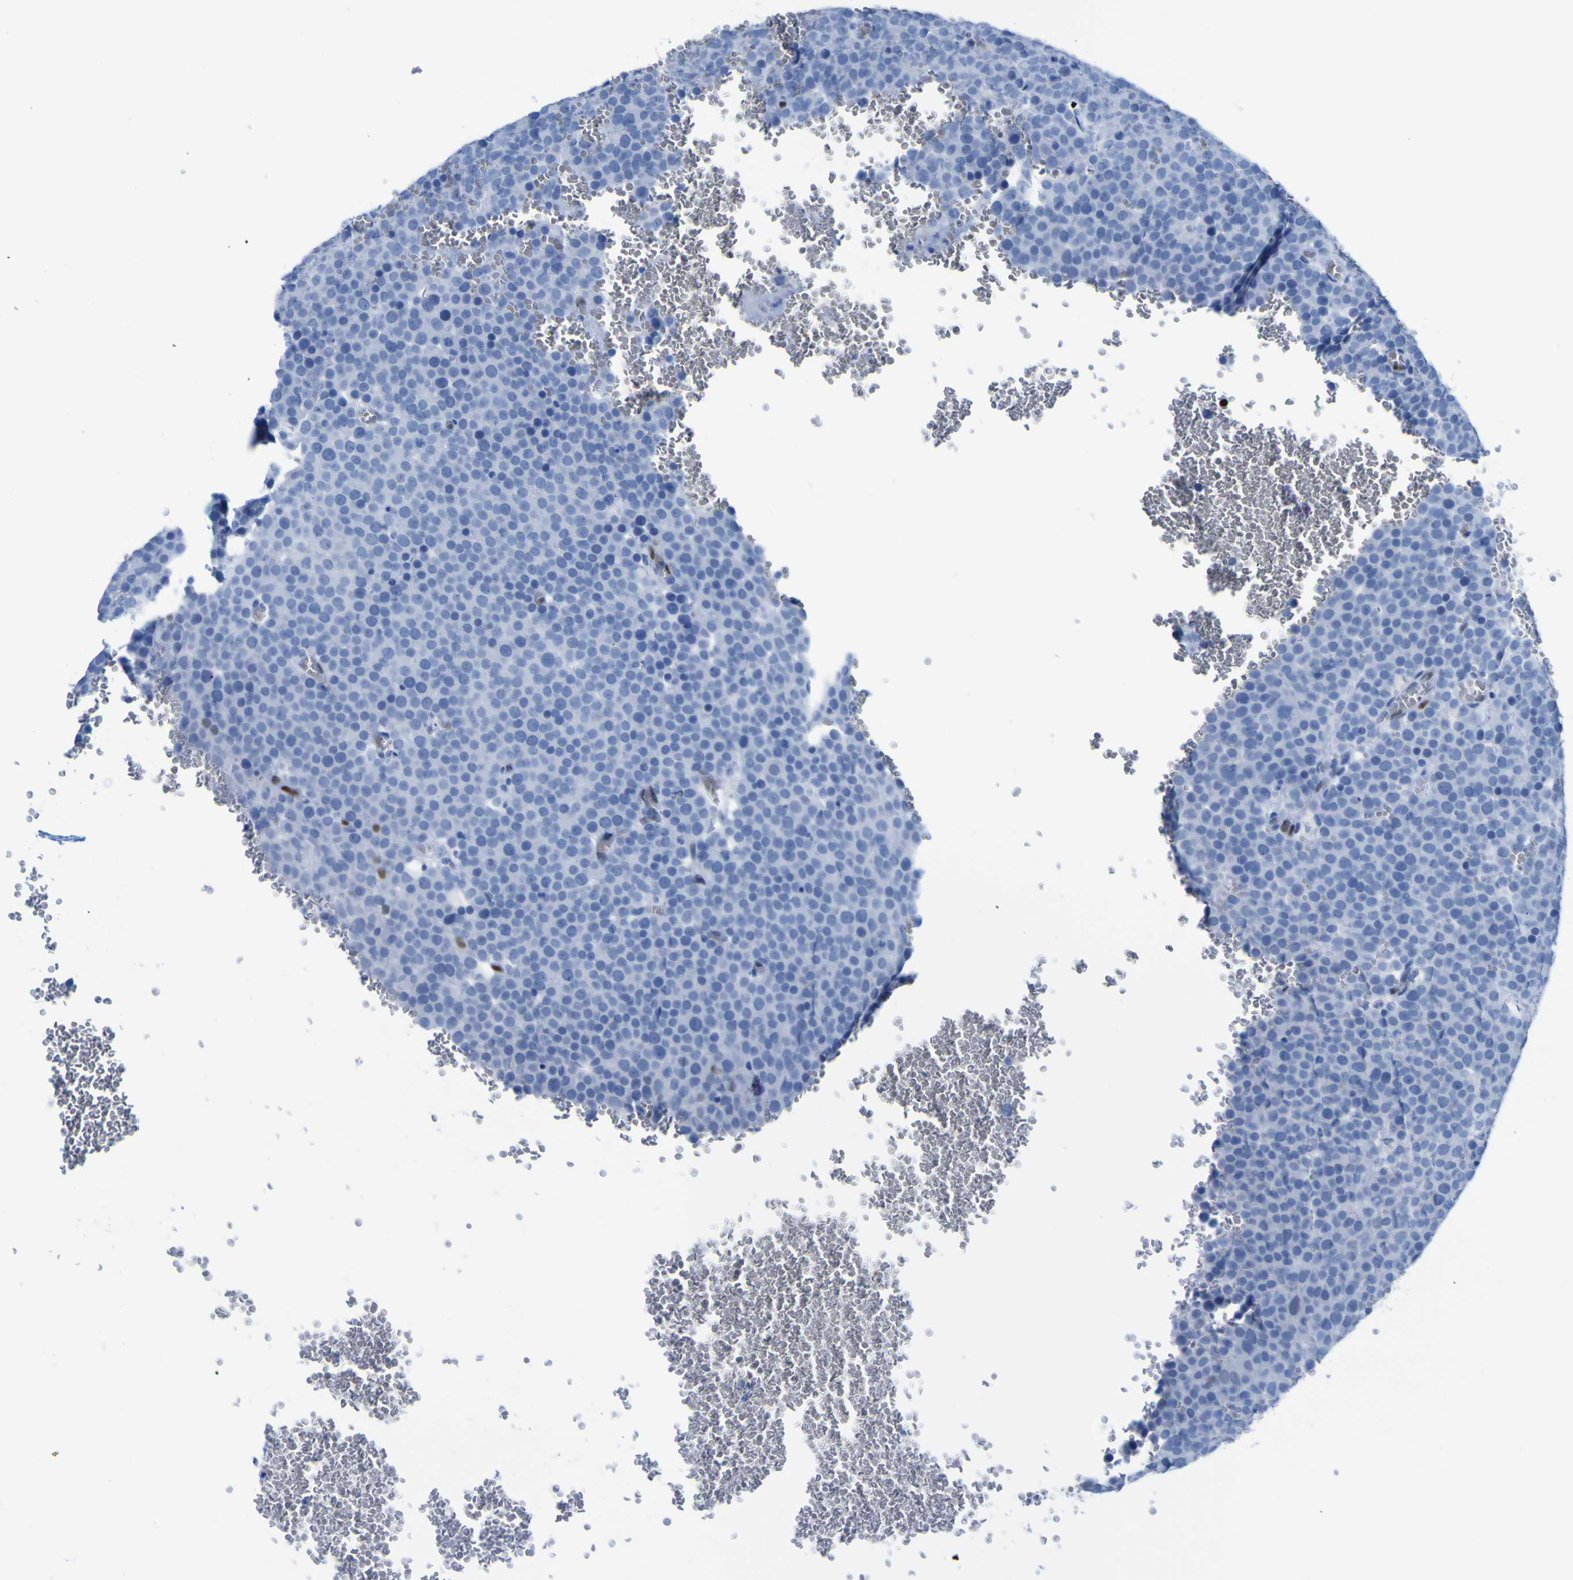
{"staining": {"intensity": "negative", "quantity": "none", "location": "none"}, "tissue": "testis cancer", "cell_type": "Tumor cells", "image_type": "cancer", "snomed": [{"axis": "morphology", "description": "Seminoma, NOS"}, {"axis": "topography", "description": "Testis"}], "caption": "This is an IHC photomicrograph of testis cancer (seminoma). There is no positivity in tumor cells.", "gene": "DACH1", "patient": {"sex": "male", "age": 71}}